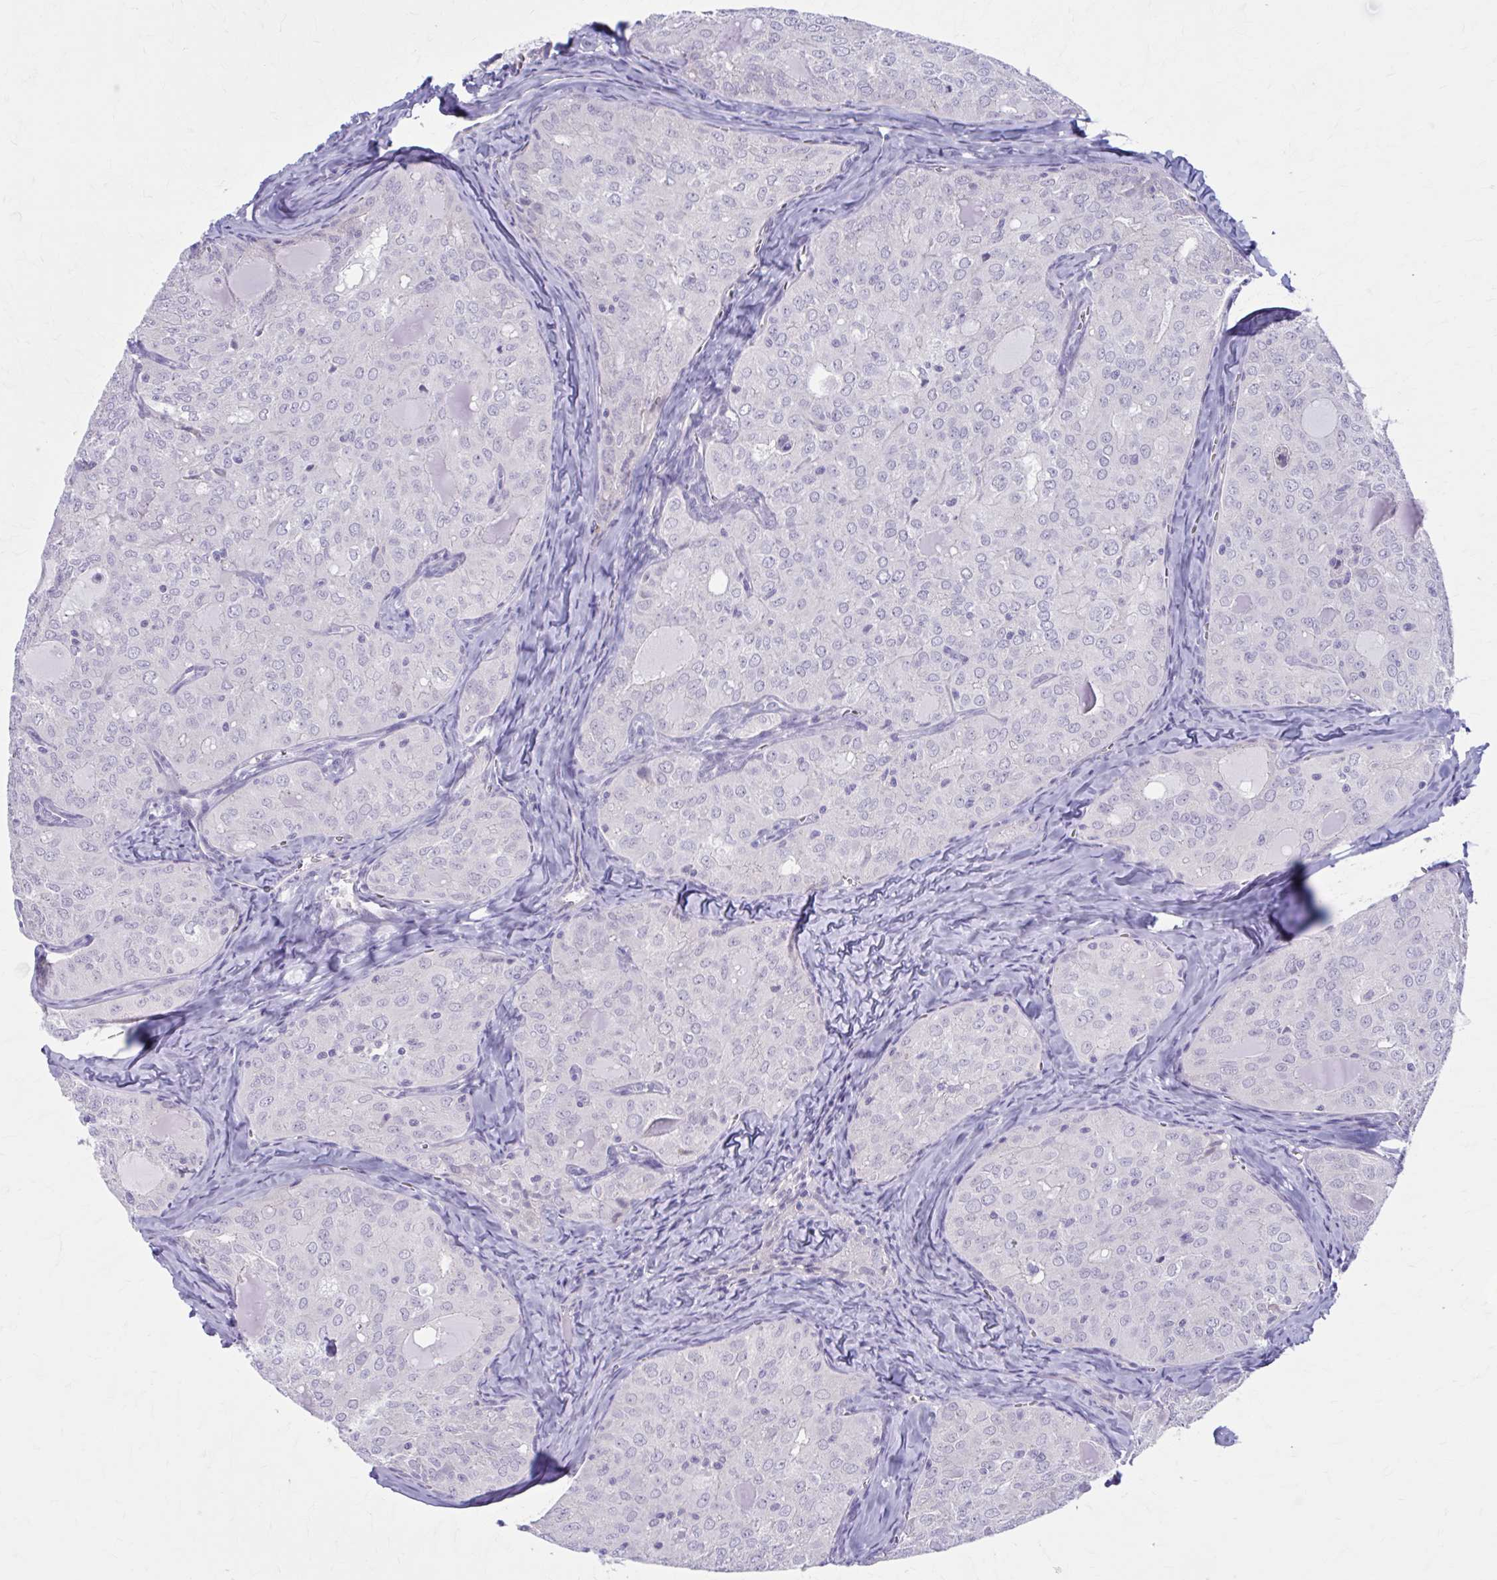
{"staining": {"intensity": "negative", "quantity": "none", "location": "none"}, "tissue": "thyroid cancer", "cell_type": "Tumor cells", "image_type": "cancer", "snomed": [{"axis": "morphology", "description": "Follicular adenoma carcinoma, NOS"}, {"axis": "topography", "description": "Thyroid gland"}], "caption": "This is an immunohistochemistry histopathology image of follicular adenoma carcinoma (thyroid). There is no positivity in tumor cells.", "gene": "CCDC105", "patient": {"sex": "male", "age": 75}}